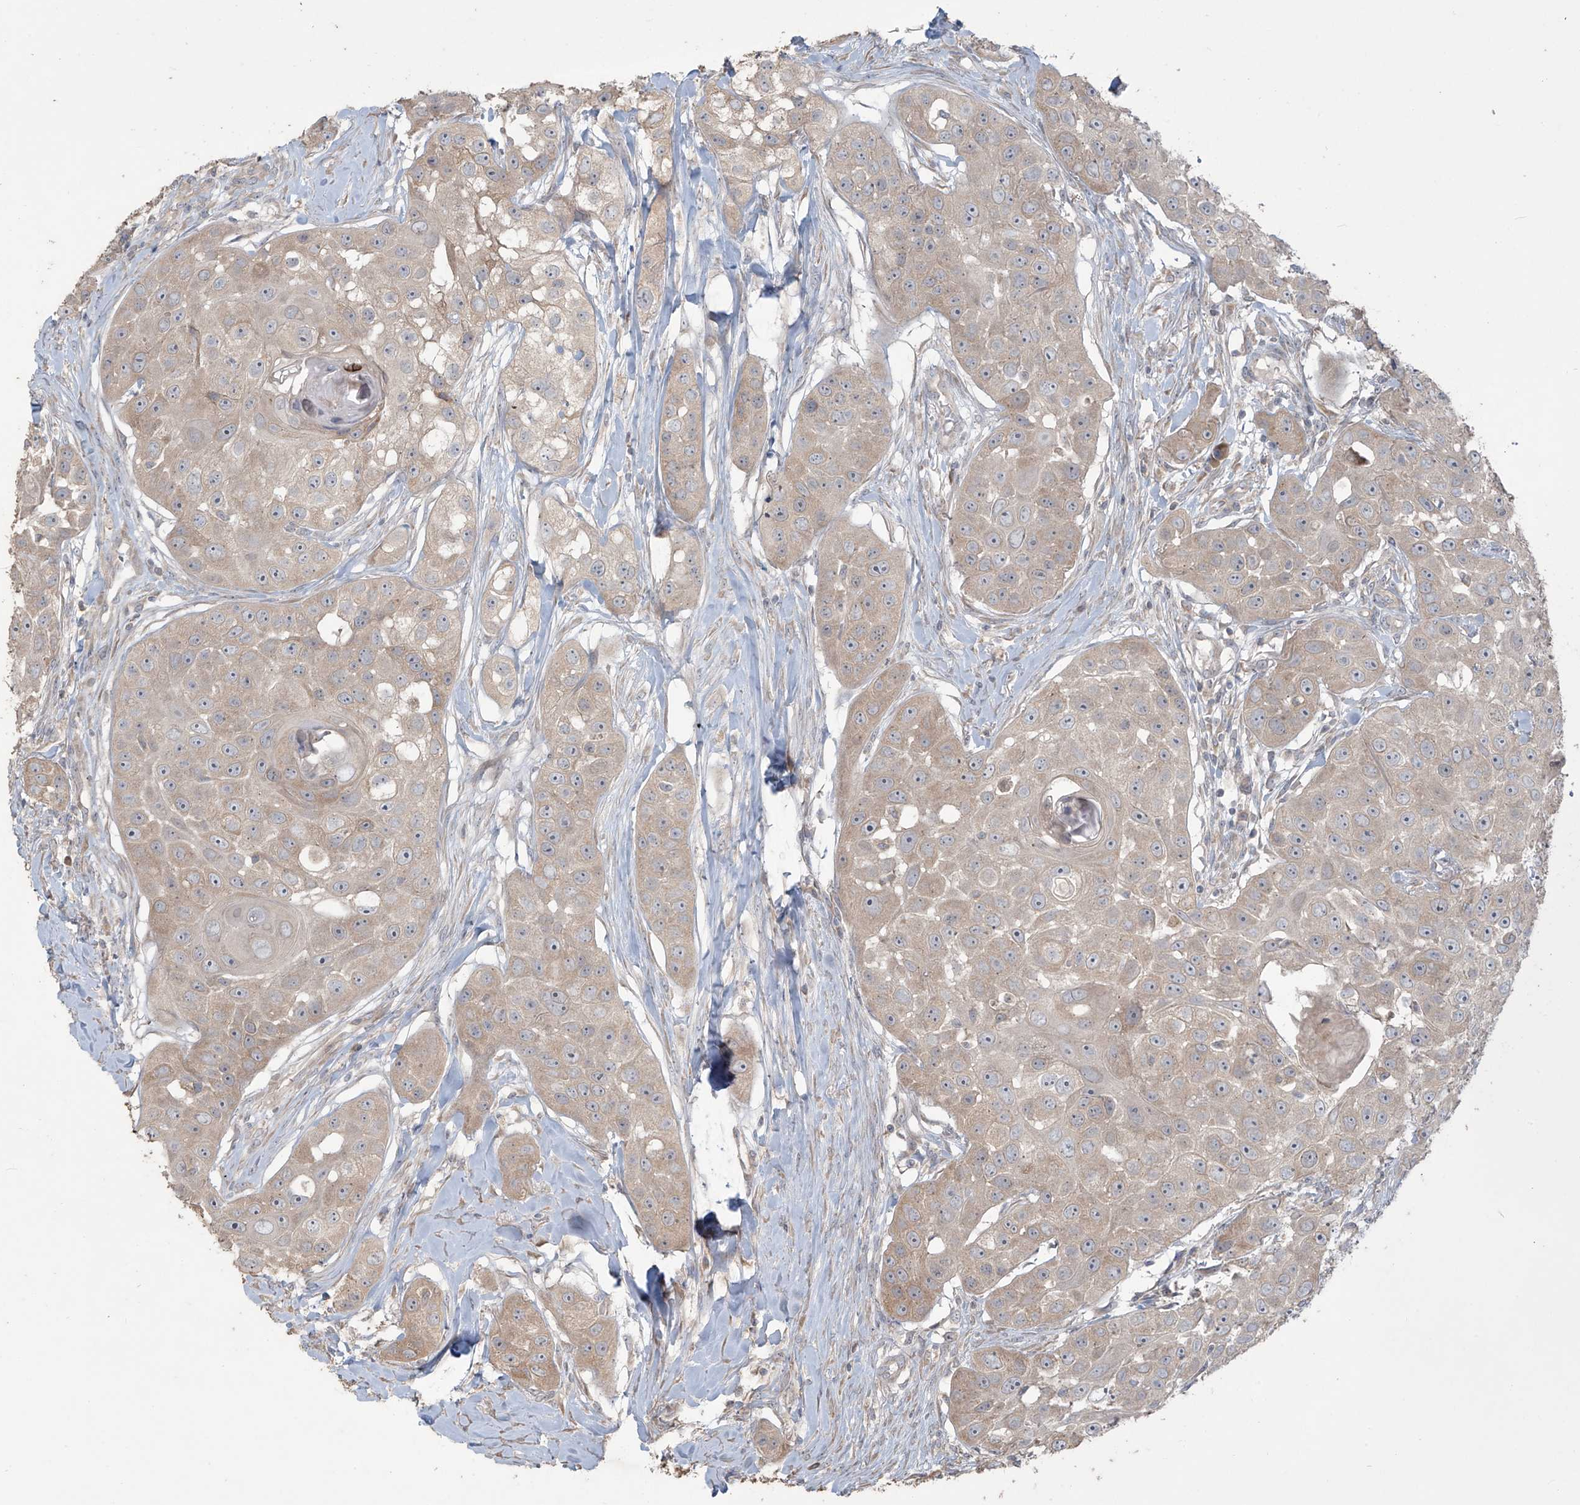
{"staining": {"intensity": "weak", "quantity": ">75%", "location": "cytoplasmic/membranous"}, "tissue": "head and neck cancer", "cell_type": "Tumor cells", "image_type": "cancer", "snomed": [{"axis": "morphology", "description": "Normal tissue, NOS"}, {"axis": "morphology", "description": "Squamous cell carcinoma, NOS"}, {"axis": "topography", "description": "Skeletal muscle"}, {"axis": "topography", "description": "Head-Neck"}], "caption": "Immunohistochemical staining of human head and neck cancer exhibits low levels of weak cytoplasmic/membranous protein staining in about >75% of tumor cells. The protein of interest is stained brown, and the nuclei are stained in blue (DAB (3,3'-diaminobenzidine) IHC with brightfield microscopy, high magnification).", "gene": "MAGIX", "patient": {"sex": "male", "age": 51}}